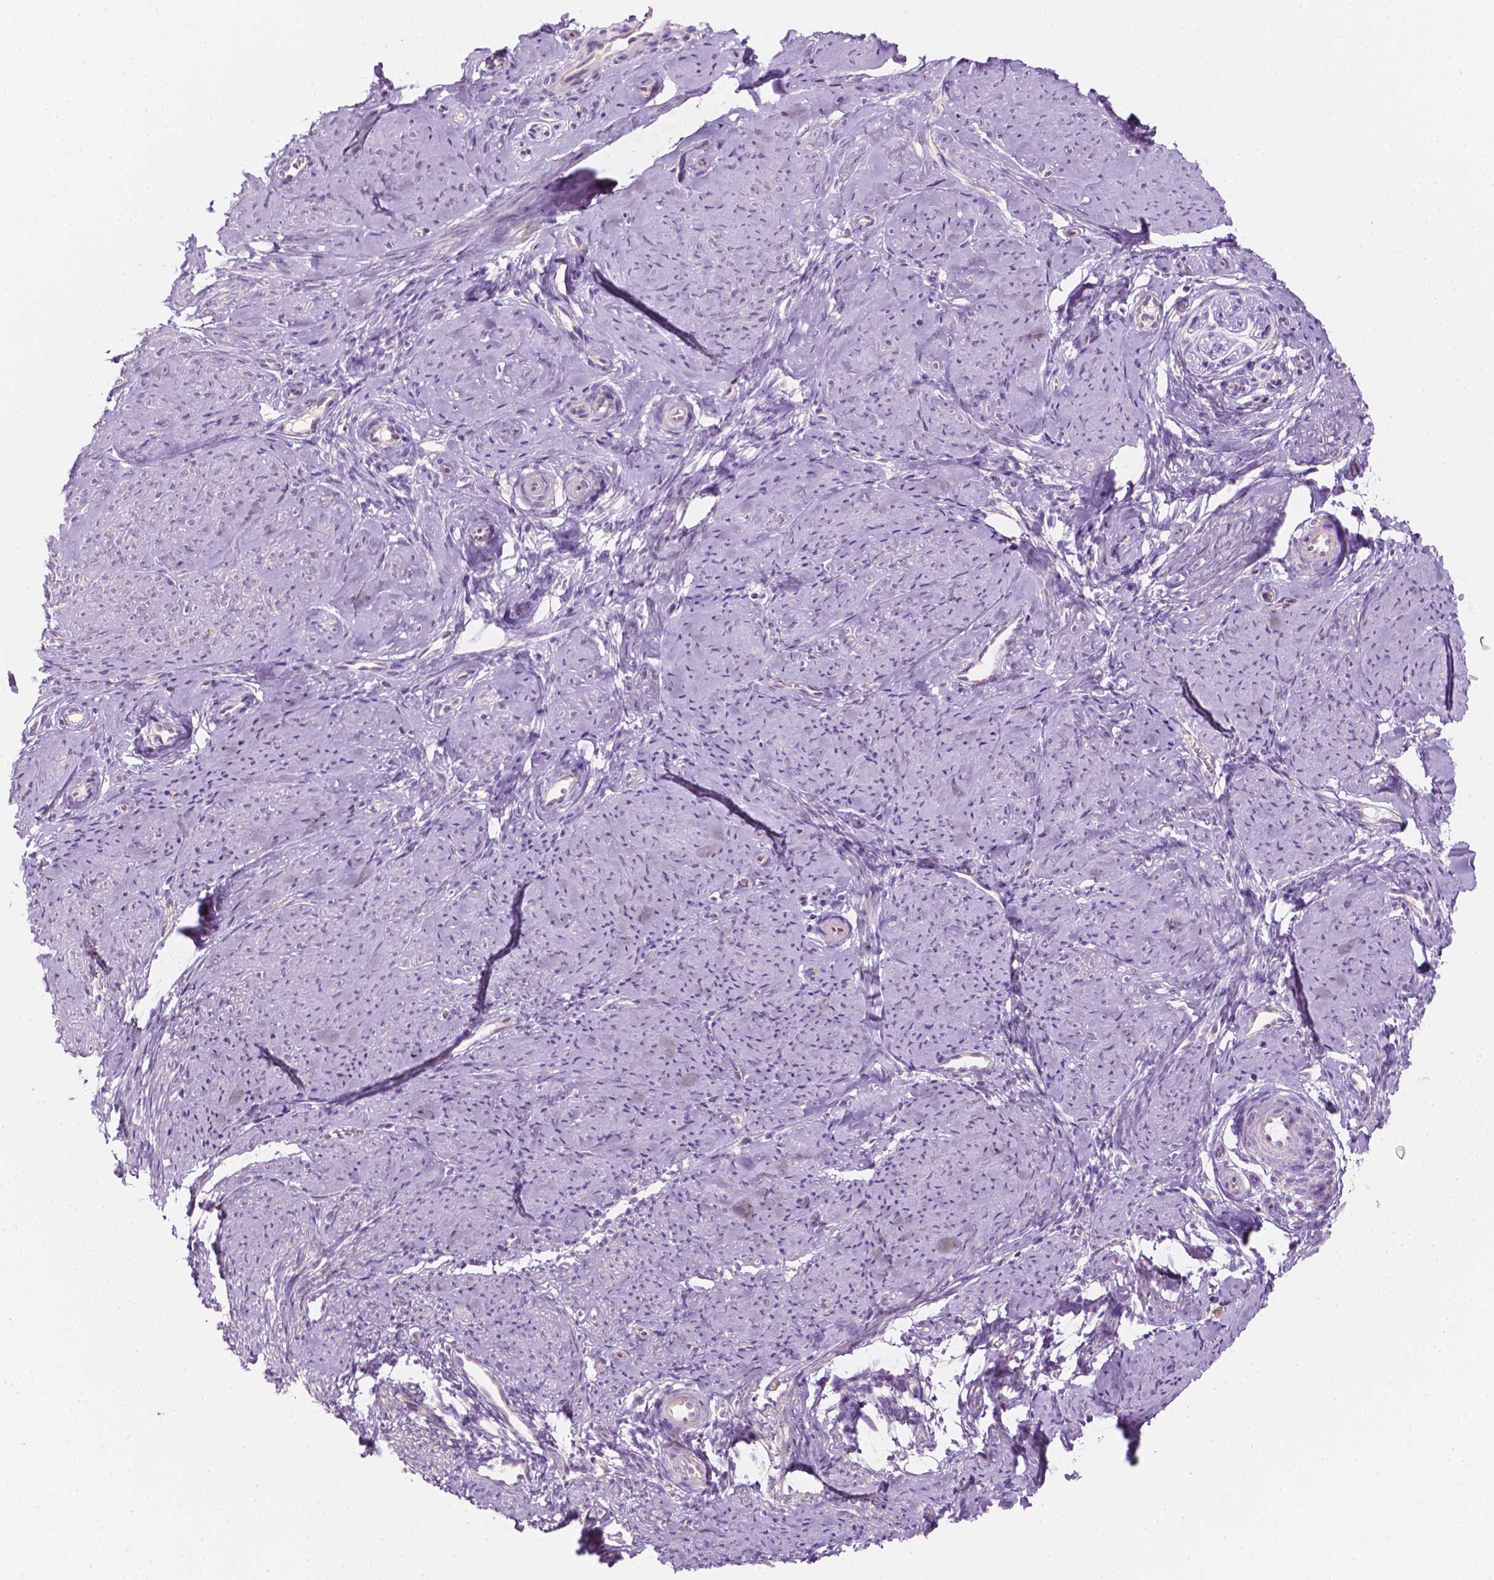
{"staining": {"intensity": "negative", "quantity": "none", "location": "none"}, "tissue": "smooth muscle", "cell_type": "Smooth muscle cells", "image_type": "normal", "snomed": [{"axis": "morphology", "description": "Normal tissue, NOS"}, {"axis": "topography", "description": "Smooth muscle"}], "caption": "Human smooth muscle stained for a protein using immunohistochemistry (IHC) reveals no staining in smooth muscle cells.", "gene": "NOS1AP", "patient": {"sex": "female", "age": 48}}